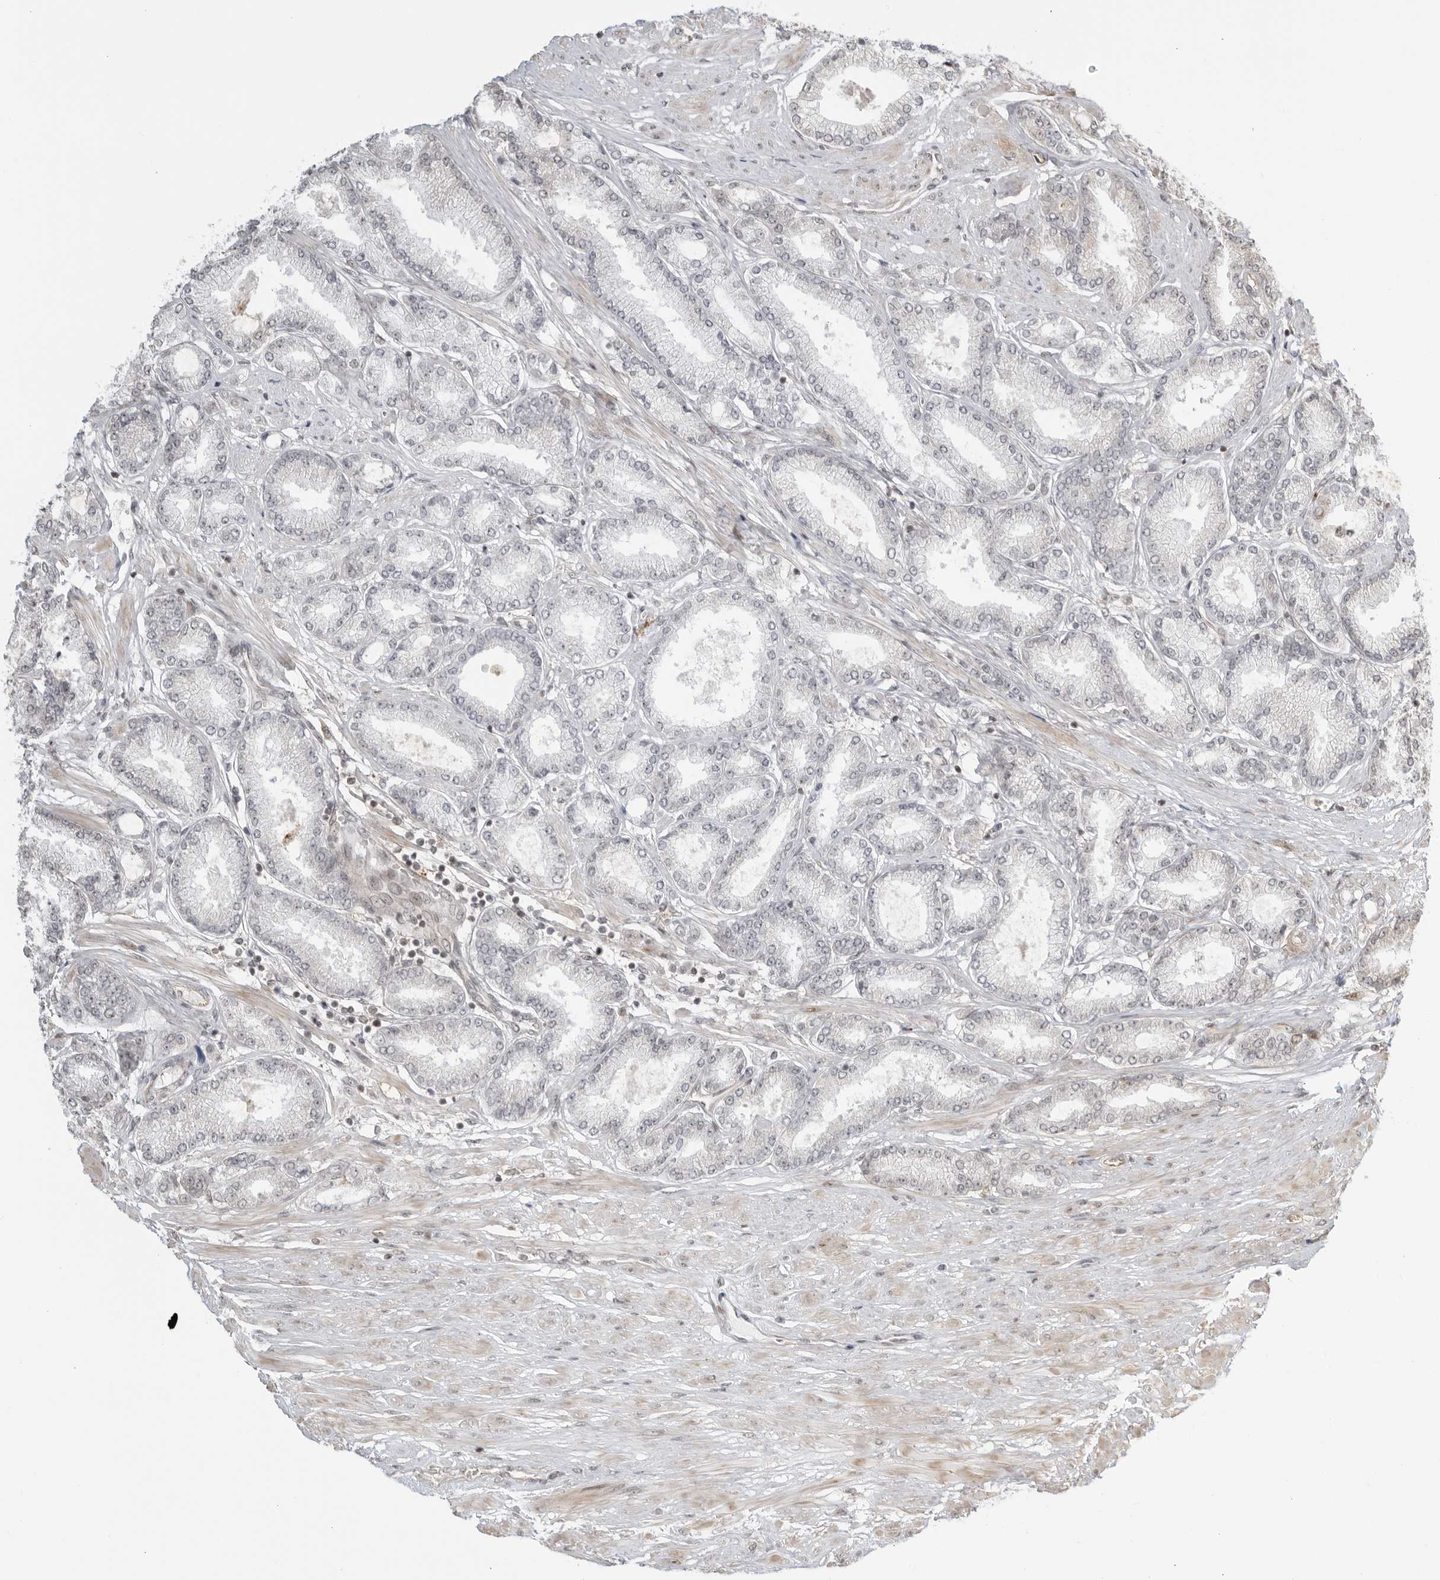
{"staining": {"intensity": "negative", "quantity": "none", "location": "none"}, "tissue": "prostate cancer", "cell_type": "Tumor cells", "image_type": "cancer", "snomed": [{"axis": "morphology", "description": "Adenocarcinoma, Low grade"}, {"axis": "topography", "description": "Prostate"}], "caption": "Immunohistochemical staining of prostate low-grade adenocarcinoma shows no significant expression in tumor cells.", "gene": "TCF21", "patient": {"sex": "male", "age": 63}}